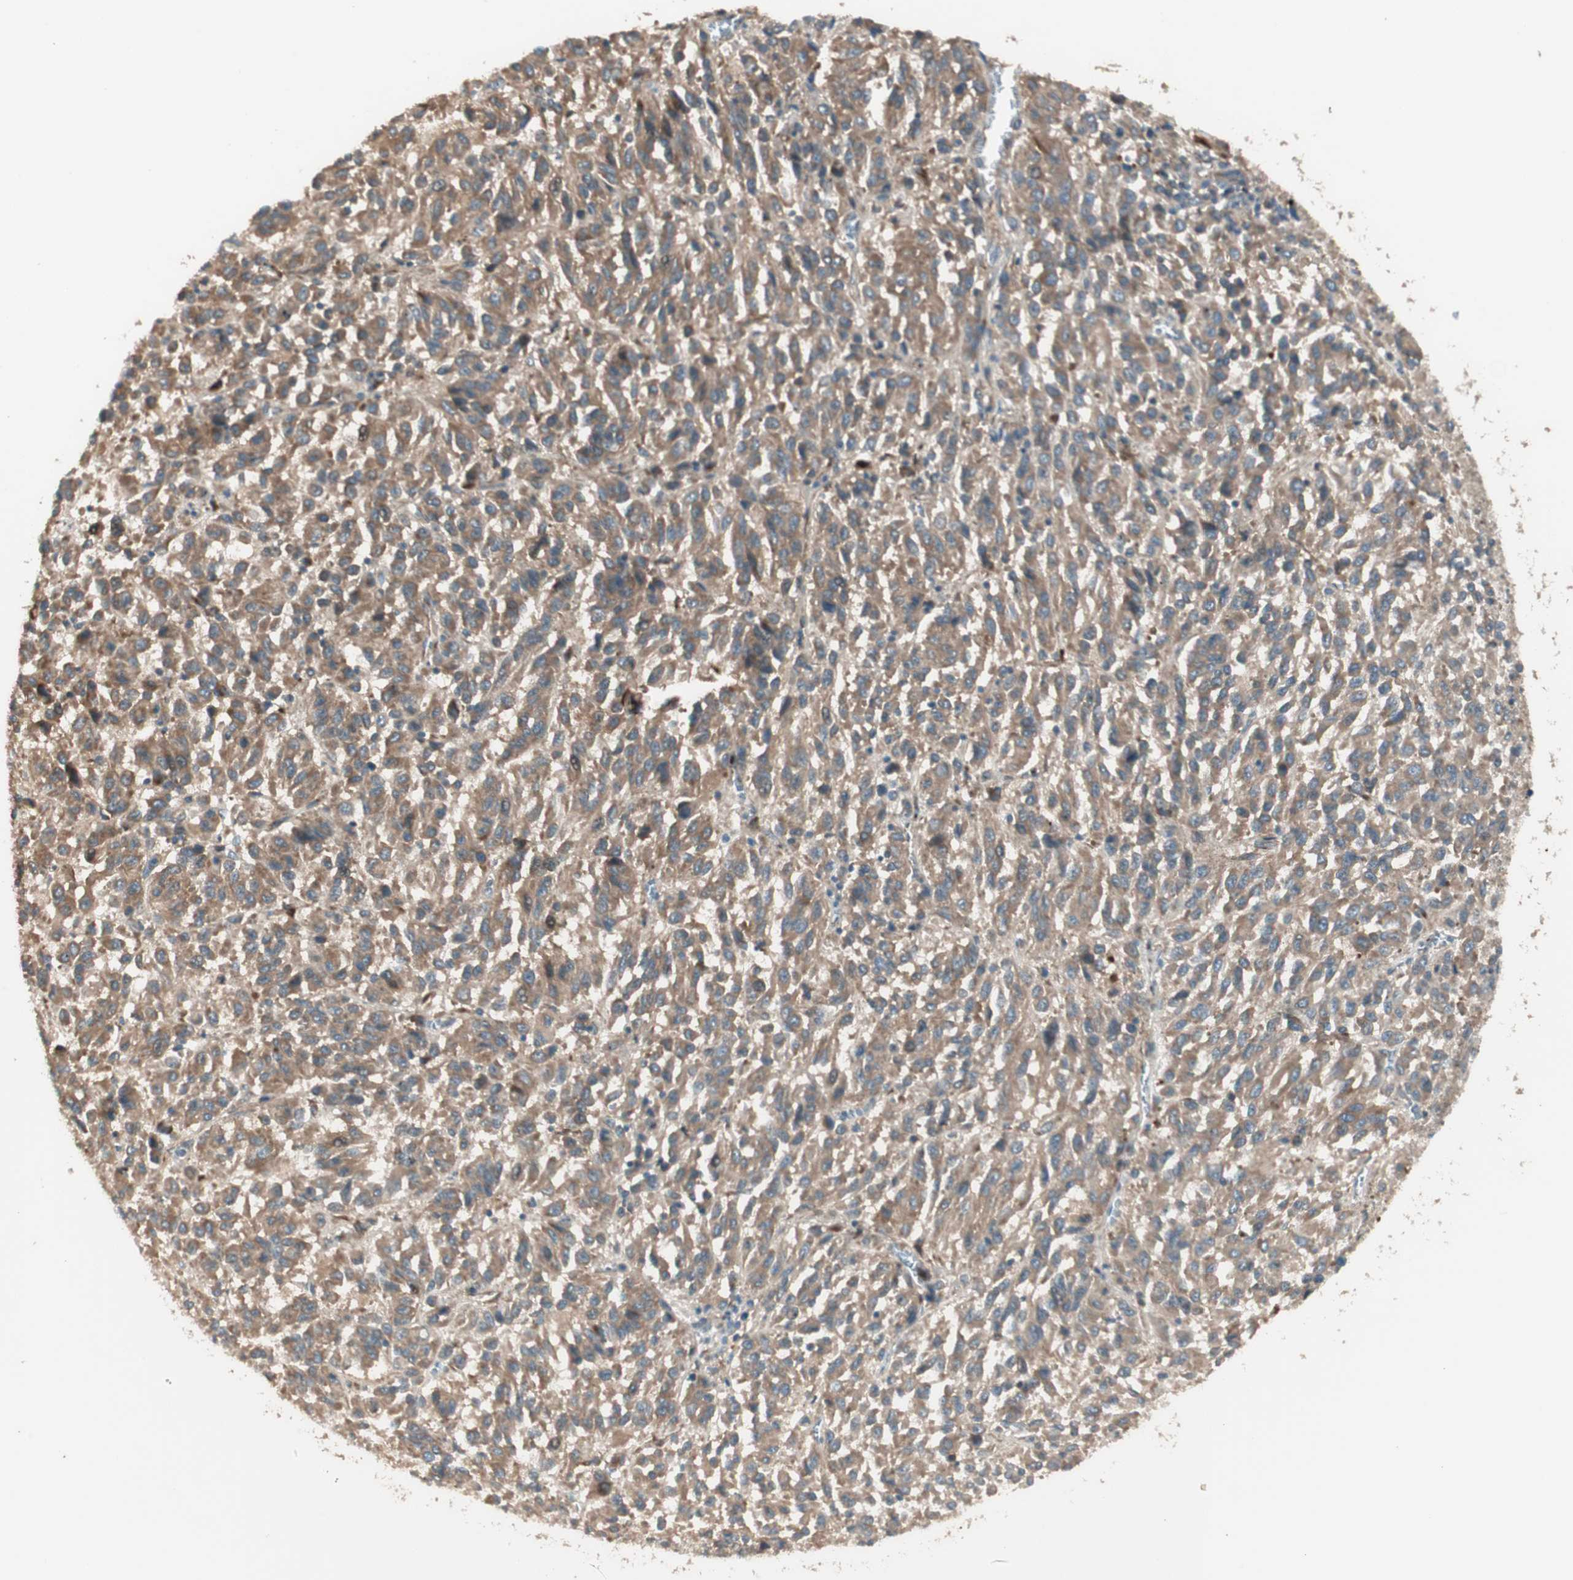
{"staining": {"intensity": "moderate", "quantity": ">75%", "location": "cytoplasmic/membranous"}, "tissue": "melanoma", "cell_type": "Tumor cells", "image_type": "cancer", "snomed": [{"axis": "morphology", "description": "Malignant melanoma, Metastatic site"}, {"axis": "topography", "description": "Lung"}], "caption": "Moderate cytoplasmic/membranous protein expression is identified in approximately >75% of tumor cells in melanoma. (brown staining indicates protein expression, while blue staining denotes nuclei).", "gene": "PPP2R5E", "patient": {"sex": "male", "age": 64}}